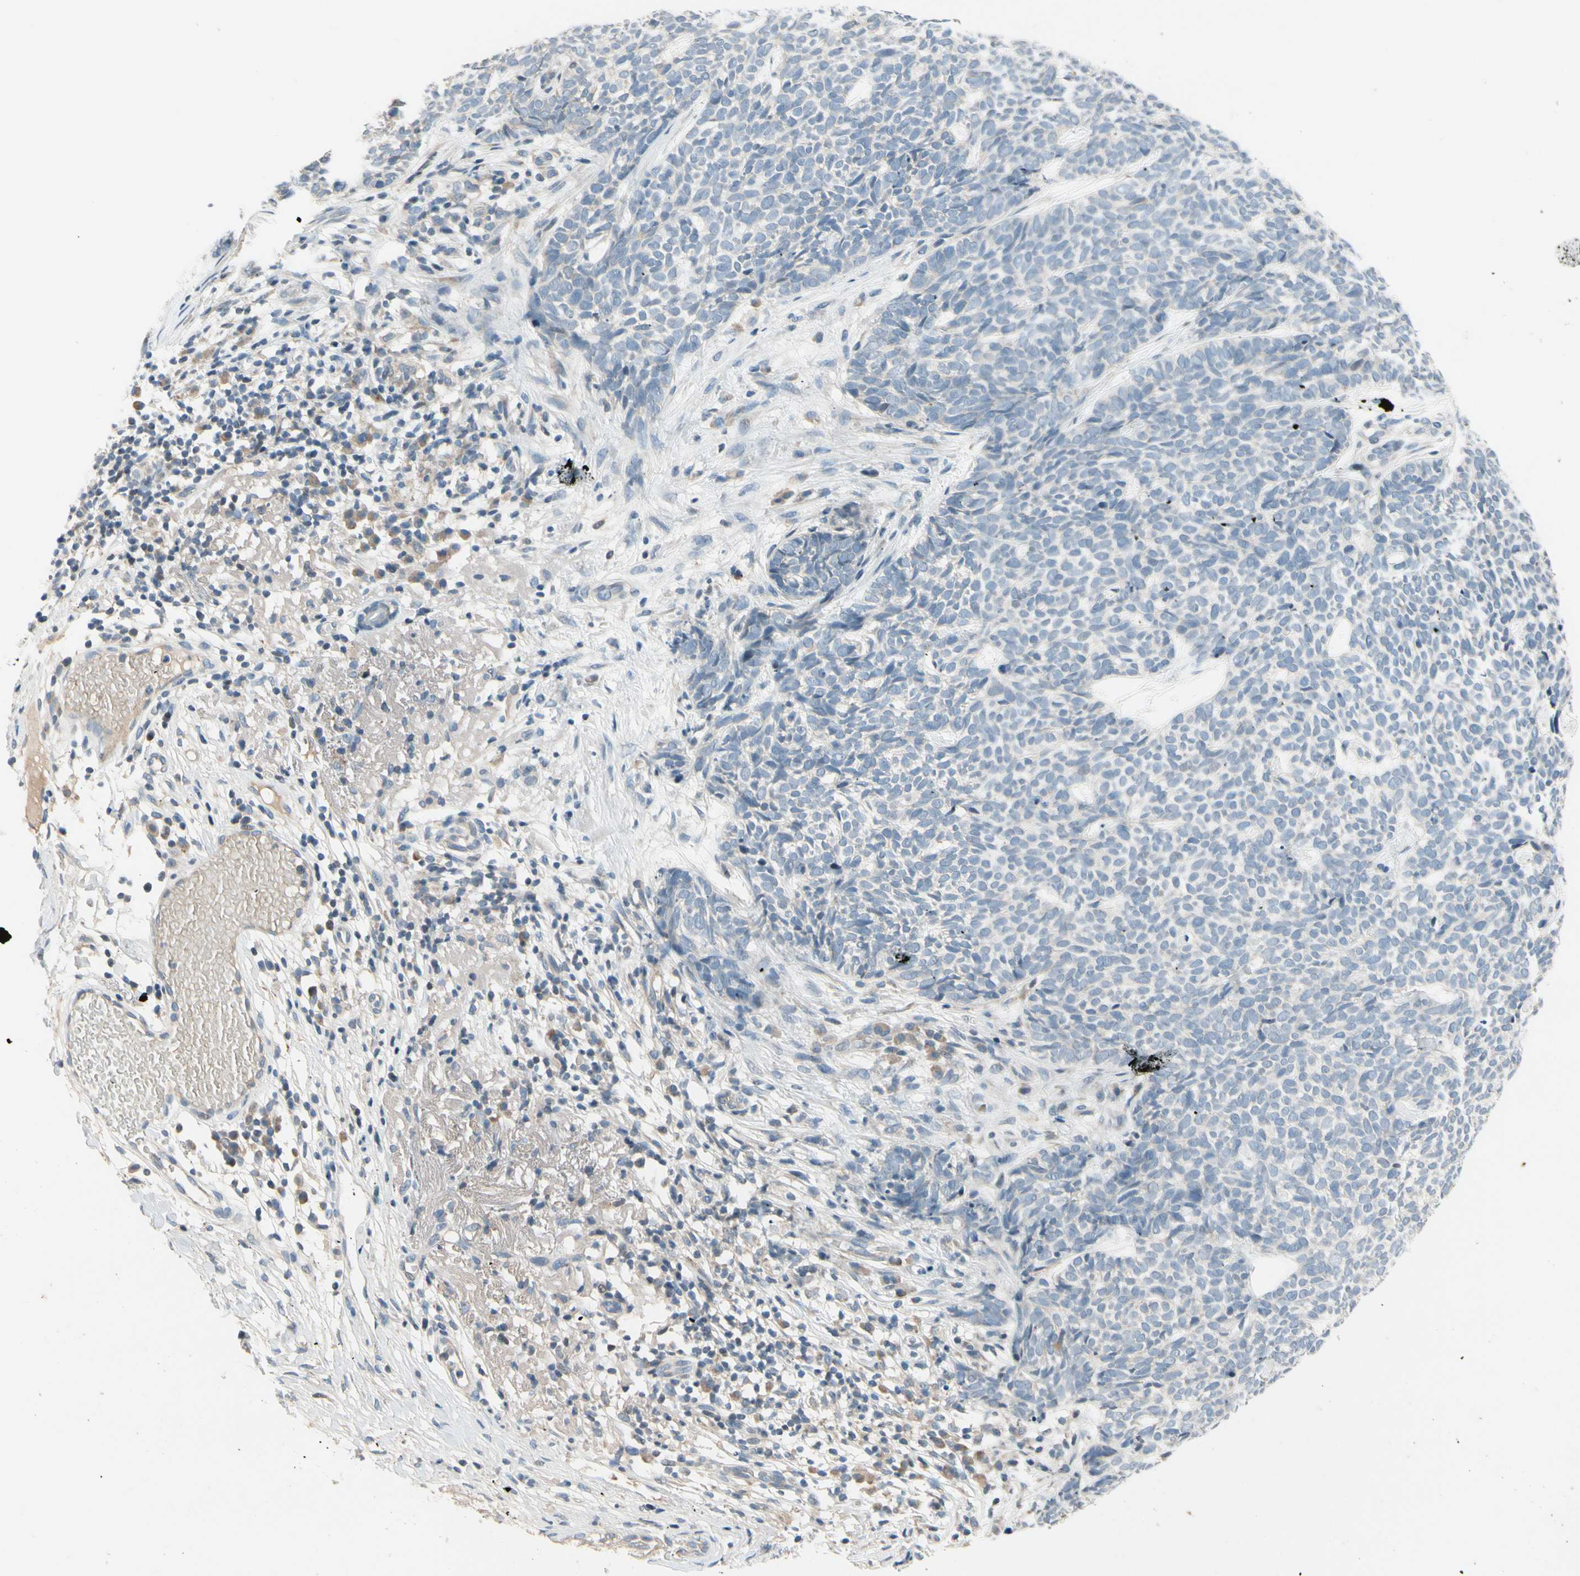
{"staining": {"intensity": "weak", "quantity": "<25%", "location": "cytoplasmic/membranous"}, "tissue": "skin cancer", "cell_type": "Tumor cells", "image_type": "cancer", "snomed": [{"axis": "morphology", "description": "Basal cell carcinoma"}, {"axis": "topography", "description": "Skin"}], "caption": "Histopathology image shows no significant protein staining in tumor cells of skin cancer (basal cell carcinoma).", "gene": "PIP5K1B", "patient": {"sex": "female", "age": 84}}